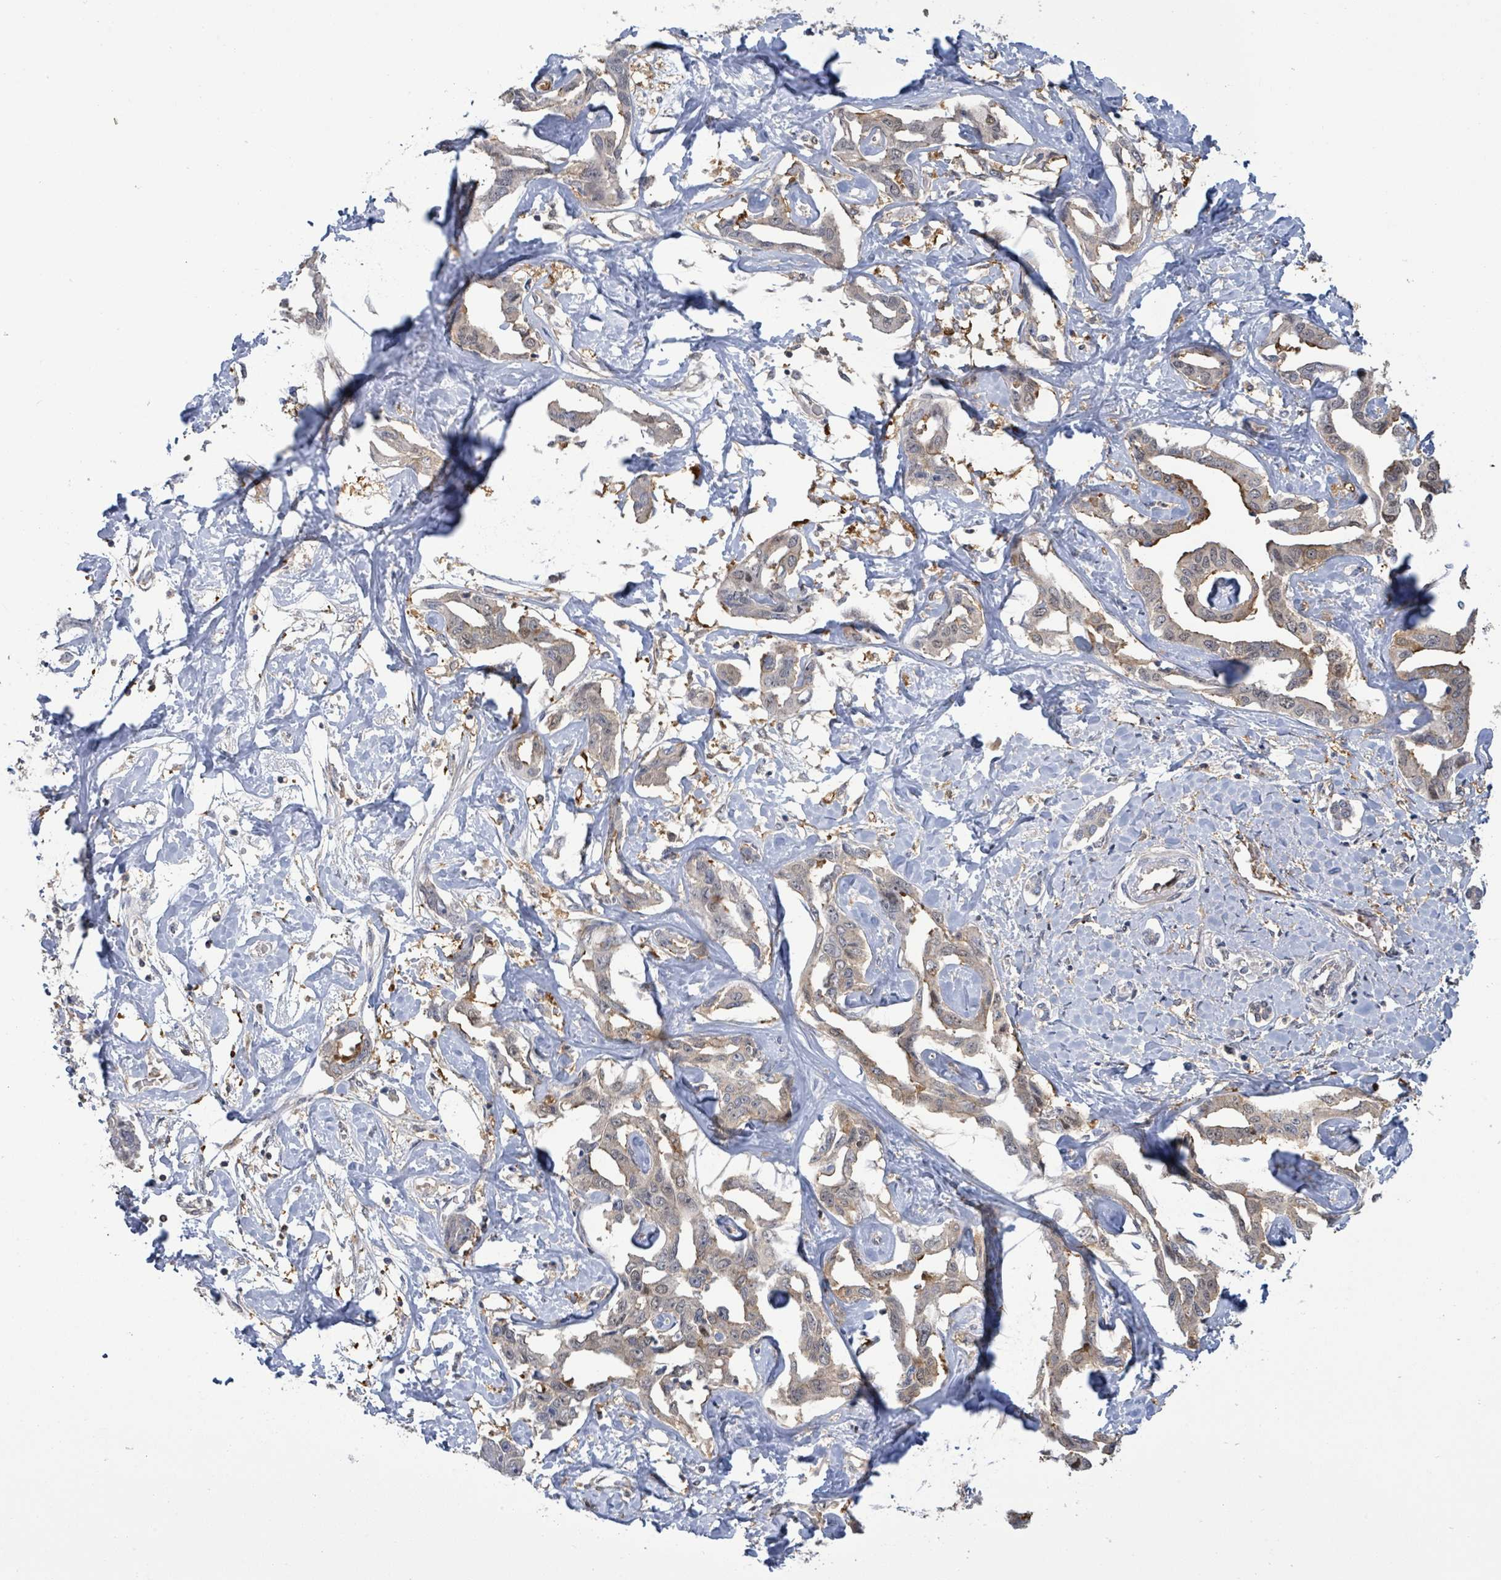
{"staining": {"intensity": "weak", "quantity": "<25%", "location": "cytoplasmic/membranous"}, "tissue": "liver cancer", "cell_type": "Tumor cells", "image_type": "cancer", "snomed": [{"axis": "morphology", "description": "Cholangiocarcinoma"}, {"axis": "topography", "description": "Liver"}], "caption": "Immunohistochemistry (IHC) micrograph of neoplastic tissue: cholangiocarcinoma (liver) stained with DAB (3,3'-diaminobenzidine) demonstrates no significant protein staining in tumor cells. The staining was performed using DAB to visualize the protein expression in brown, while the nuclei were stained in blue with hematoxylin (Magnification: 20x).", "gene": "PGAM1", "patient": {"sex": "male", "age": 59}}